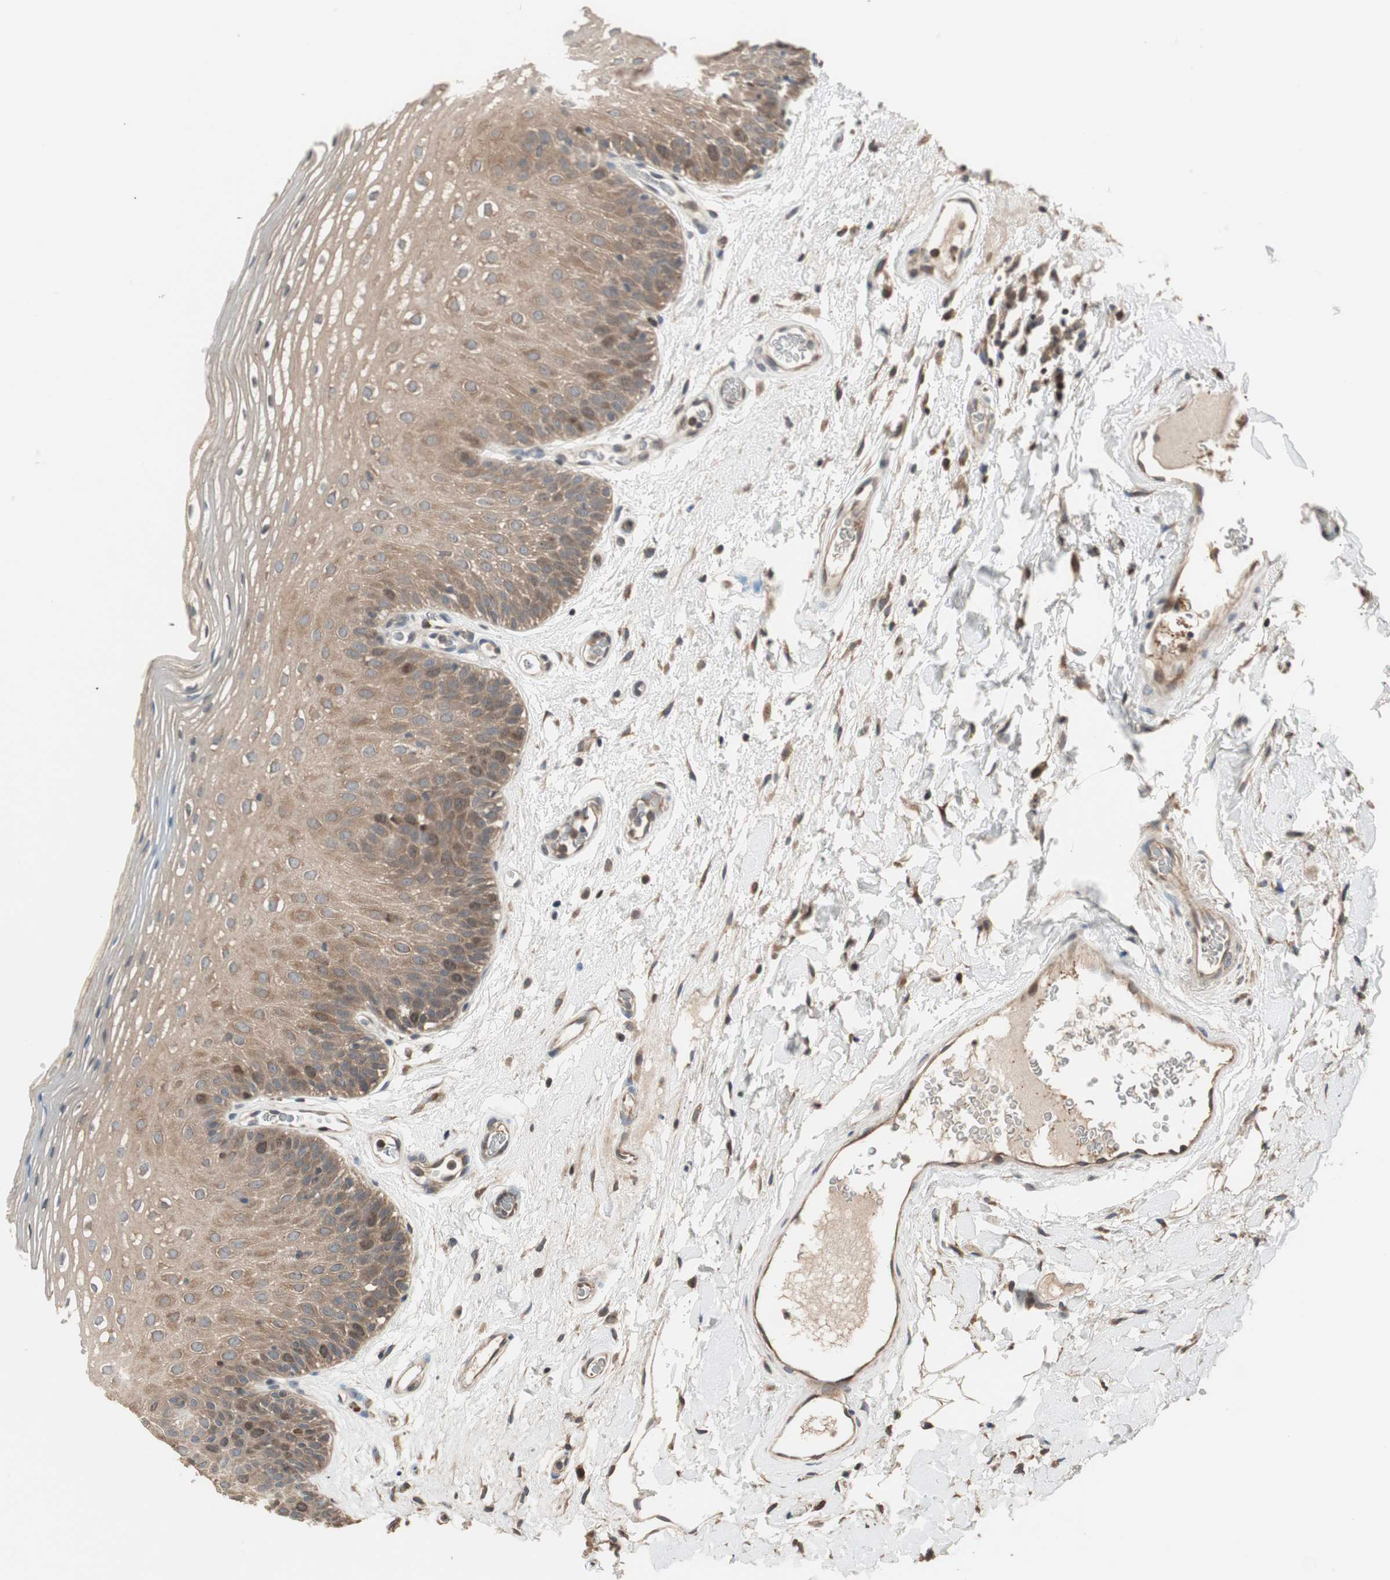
{"staining": {"intensity": "moderate", "quantity": ">75%", "location": "cytoplasmic/membranous"}, "tissue": "oral mucosa", "cell_type": "Squamous epithelial cells", "image_type": "normal", "snomed": [{"axis": "morphology", "description": "Normal tissue, NOS"}, {"axis": "morphology", "description": "Squamous cell carcinoma, NOS"}, {"axis": "topography", "description": "Skeletal muscle"}, {"axis": "topography", "description": "Oral tissue"}], "caption": "Normal oral mucosa was stained to show a protein in brown. There is medium levels of moderate cytoplasmic/membranous staining in about >75% of squamous epithelial cells. (DAB (3,3'-diaminobenzidine) = brown stain, brightfield microscopy at high magnification).", "gene": "ATP6AP2", "patient": {"sex": "male", "age": 71}}